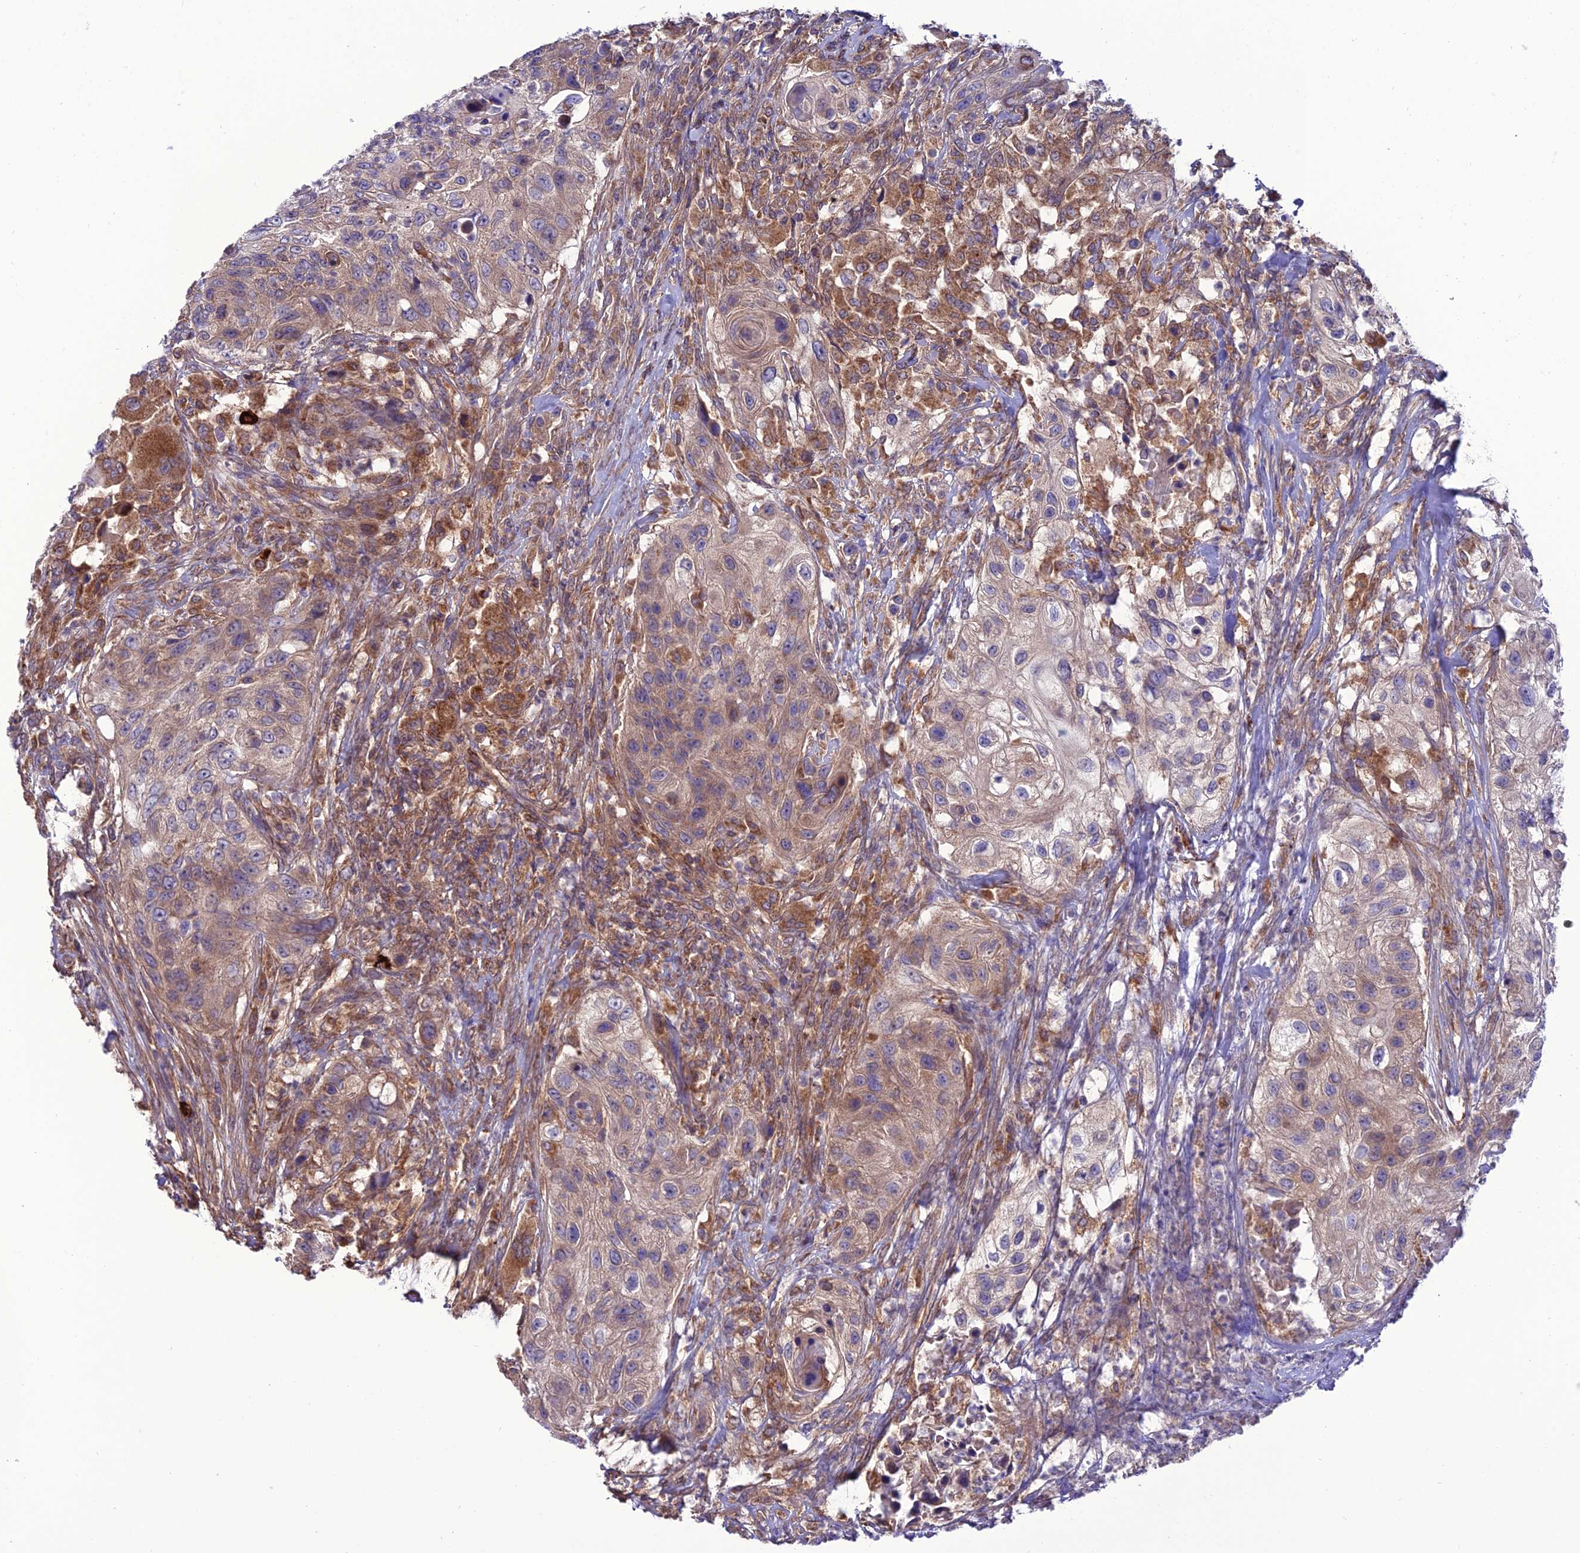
{"staining": {"intensity": "moderate", "quantity": ">75%", "location": "cytoplasmic/membranous"}, "tissue": "urothelial cancer", "cell_type": "Tumor cells", "image_type": "cancer", "snomed": [{"axis": "morphology", "description": "Urothelial carcinoma, High grade"}, {"axis": "topography", "description": "Urinary bladder"}], "caption": "Tumor cells demonstrate medium levels of moderate cytoplasmic/membranous positivity in about >75% of cells in urothelial cancer.", "gene": "PPIL3", "patient": {"sex": "female", "age": 60}}